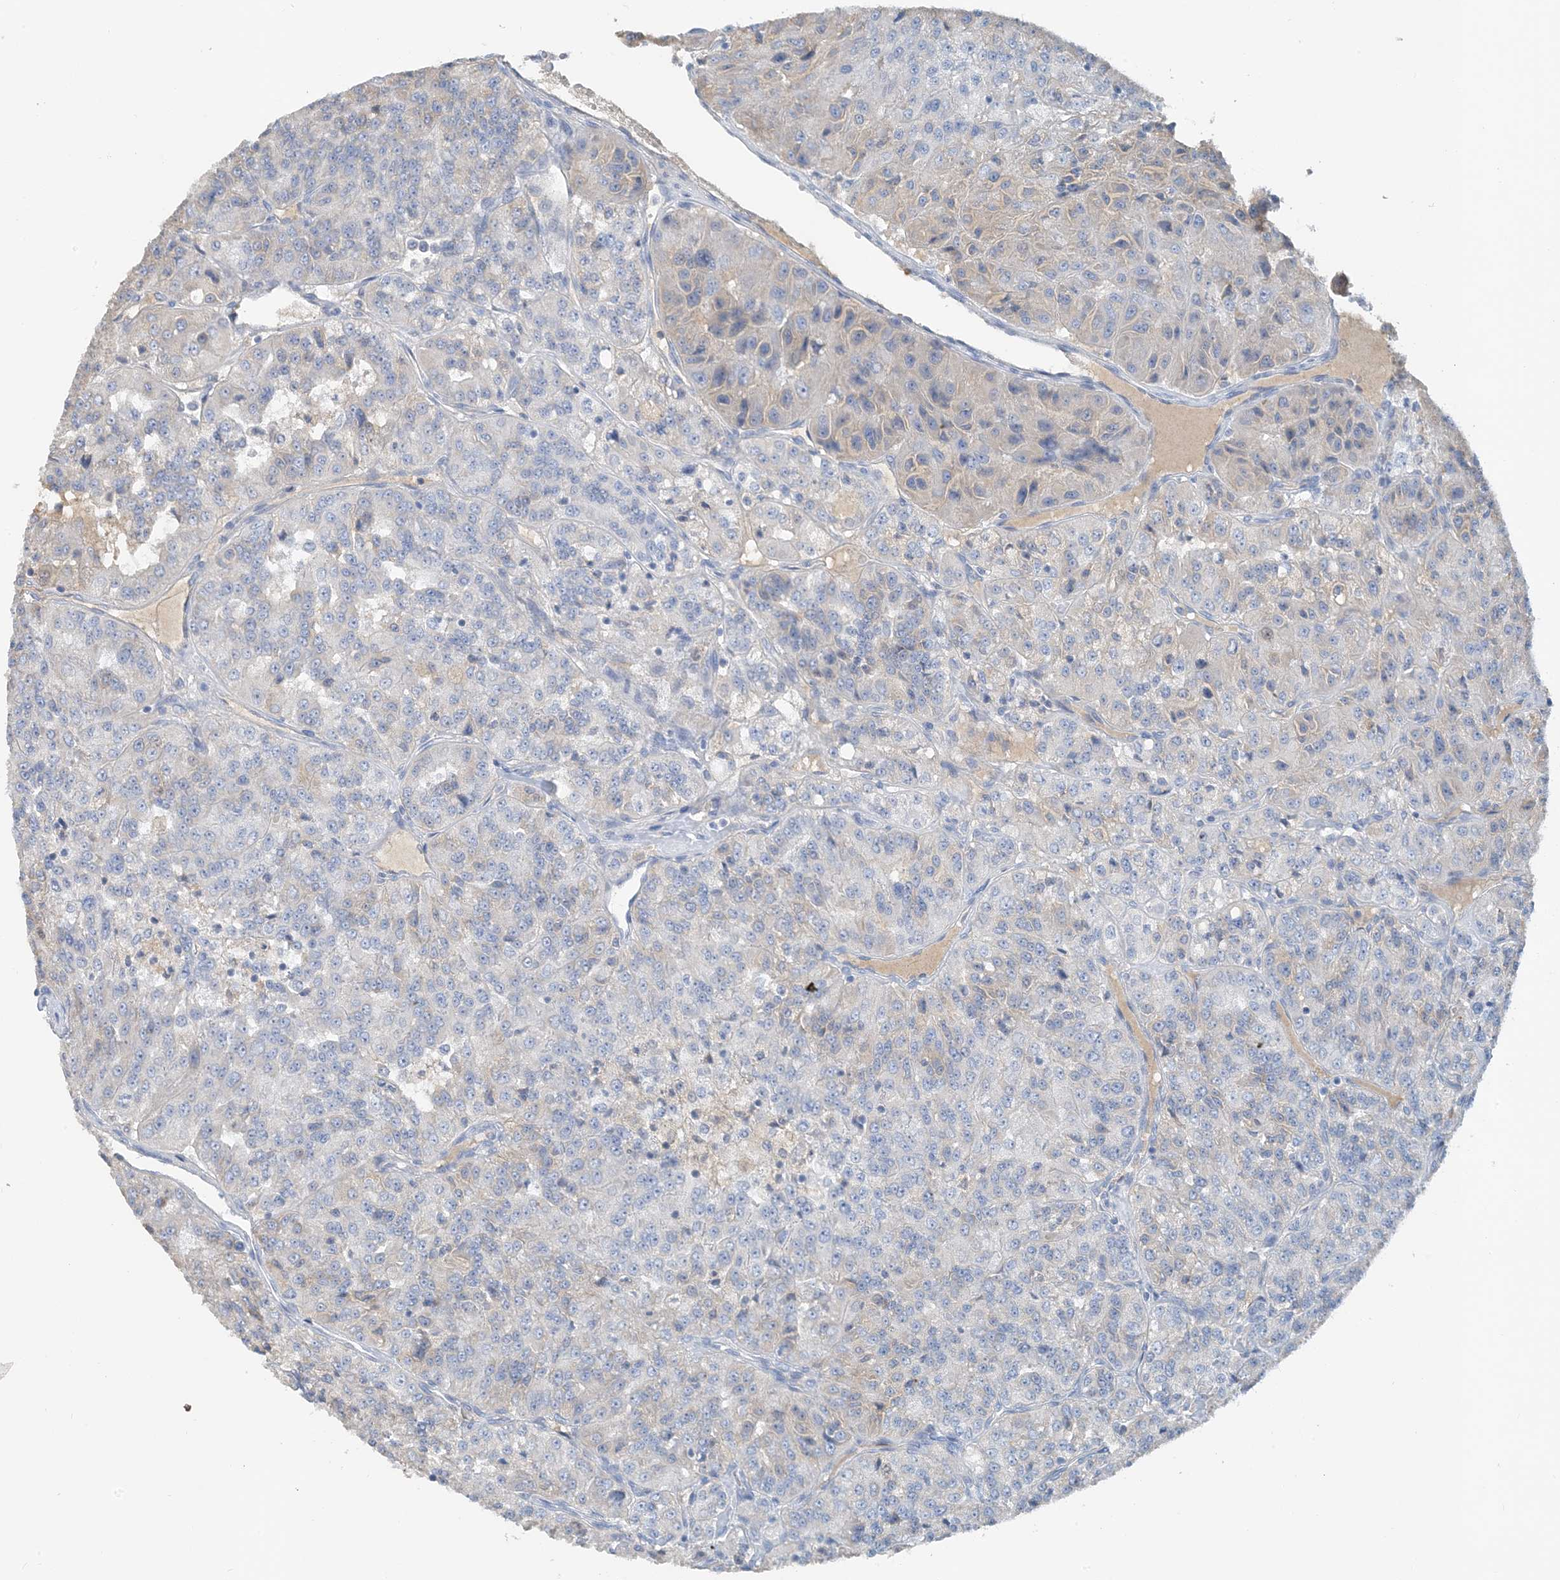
{"staining": {"intensity": "negative", "quantity": "none", "location": "none"}, "tissue": "renal cancer", "cell_type": "Tumor cells", "image_type": "cancer", "snomed": [{"axis": "morphology", "description": "Adenocarcinoma, NOS"}, {"axis": "topography", "description": "Kidney"}], "caption": "Protein analysis of adenocarcinoma (renal) reveals no significant staining in tumor cells.", "gene": "CTRL", "patient": {"sex": "female", "age": 63}}